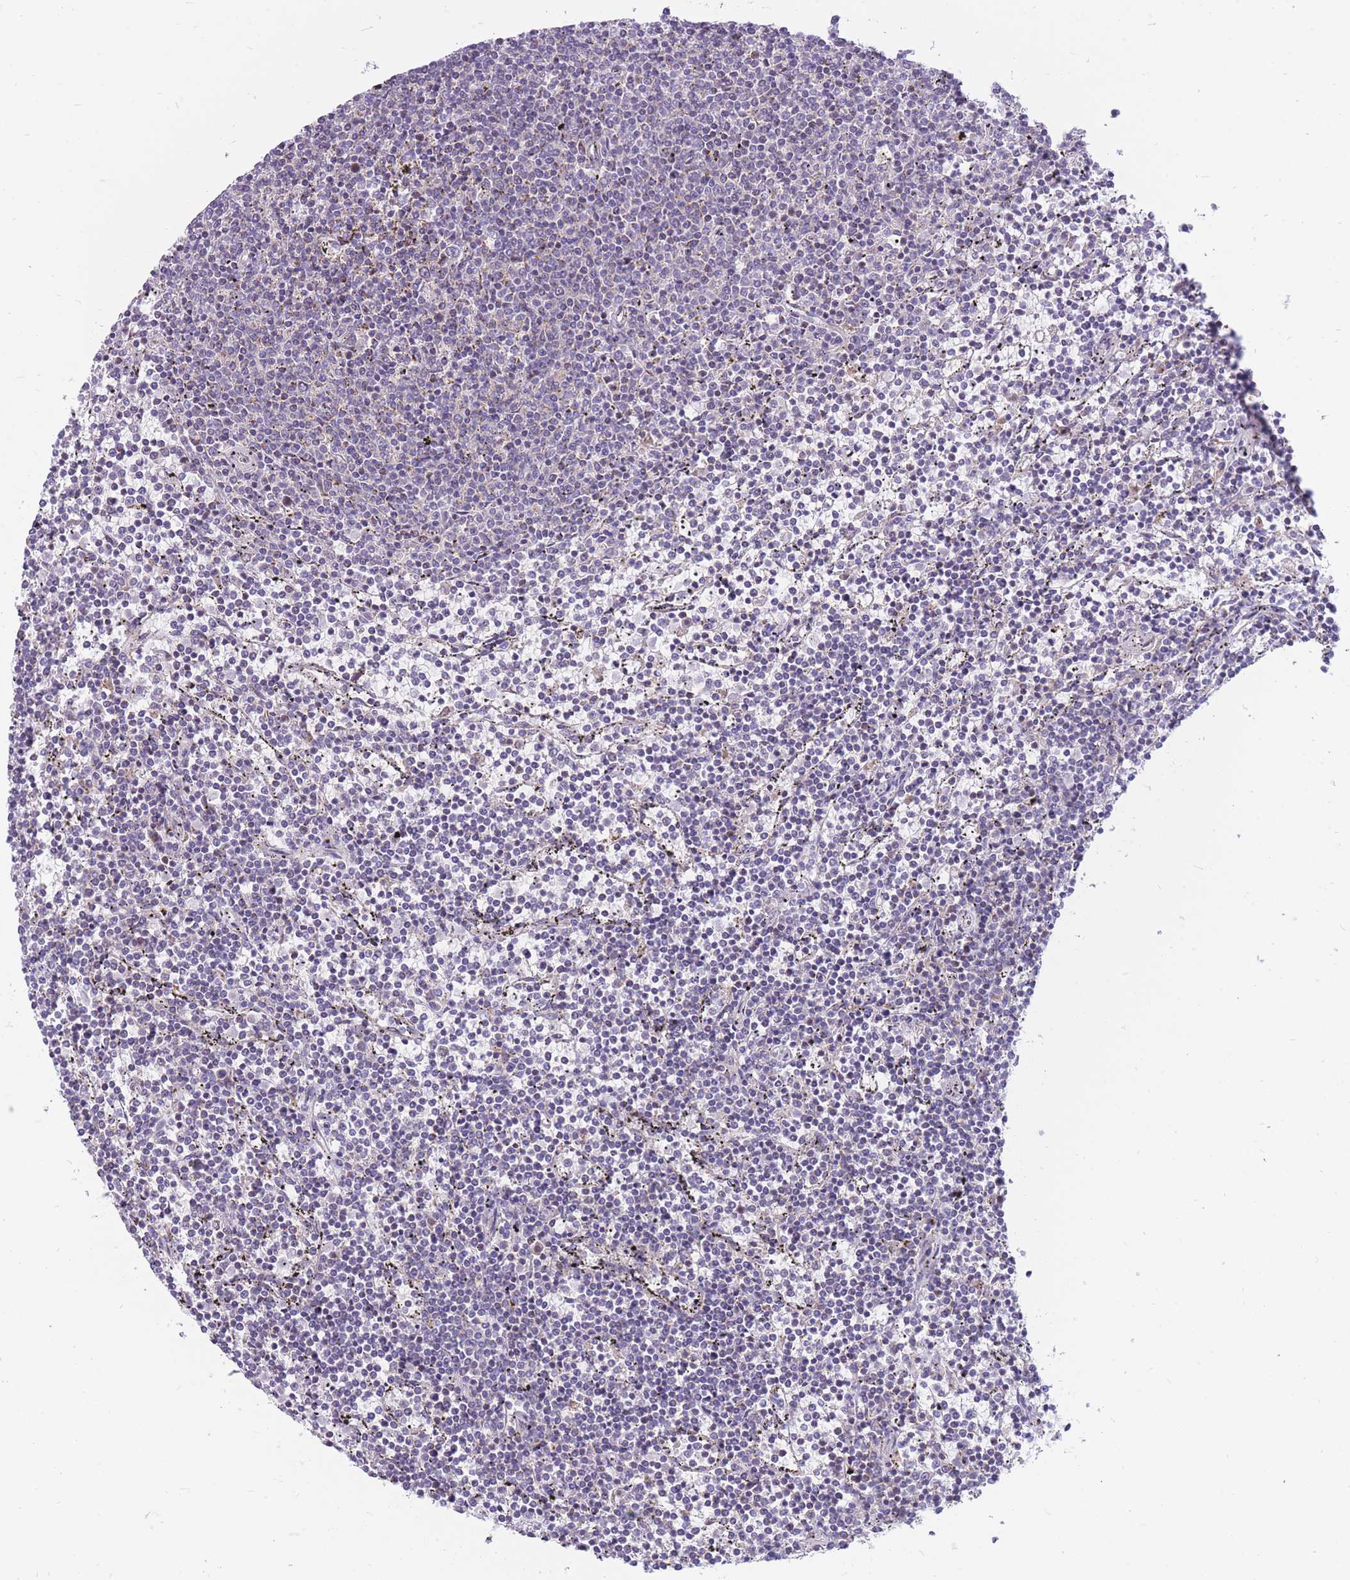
{"staining": {"intensity": "negative", "quantity": "none", "location": "none"}, "tissue": "lymphoma", "cell_type": "Tumor cells", "image_type": "cancer", "snomed": [{"axis": "morphology", "description": "Malignant lymphoma, non-Hodgkin's type, Low grade"}, {"axis": "topography", "description": "Spleen"}], "caption": "The image demonstrates no significant staining in tumor cells of low-grade malignant lymphoma, non-Hodgkin's type.", "gene": "PCSK1", "patient": {"sex": "female", "age": 50}}